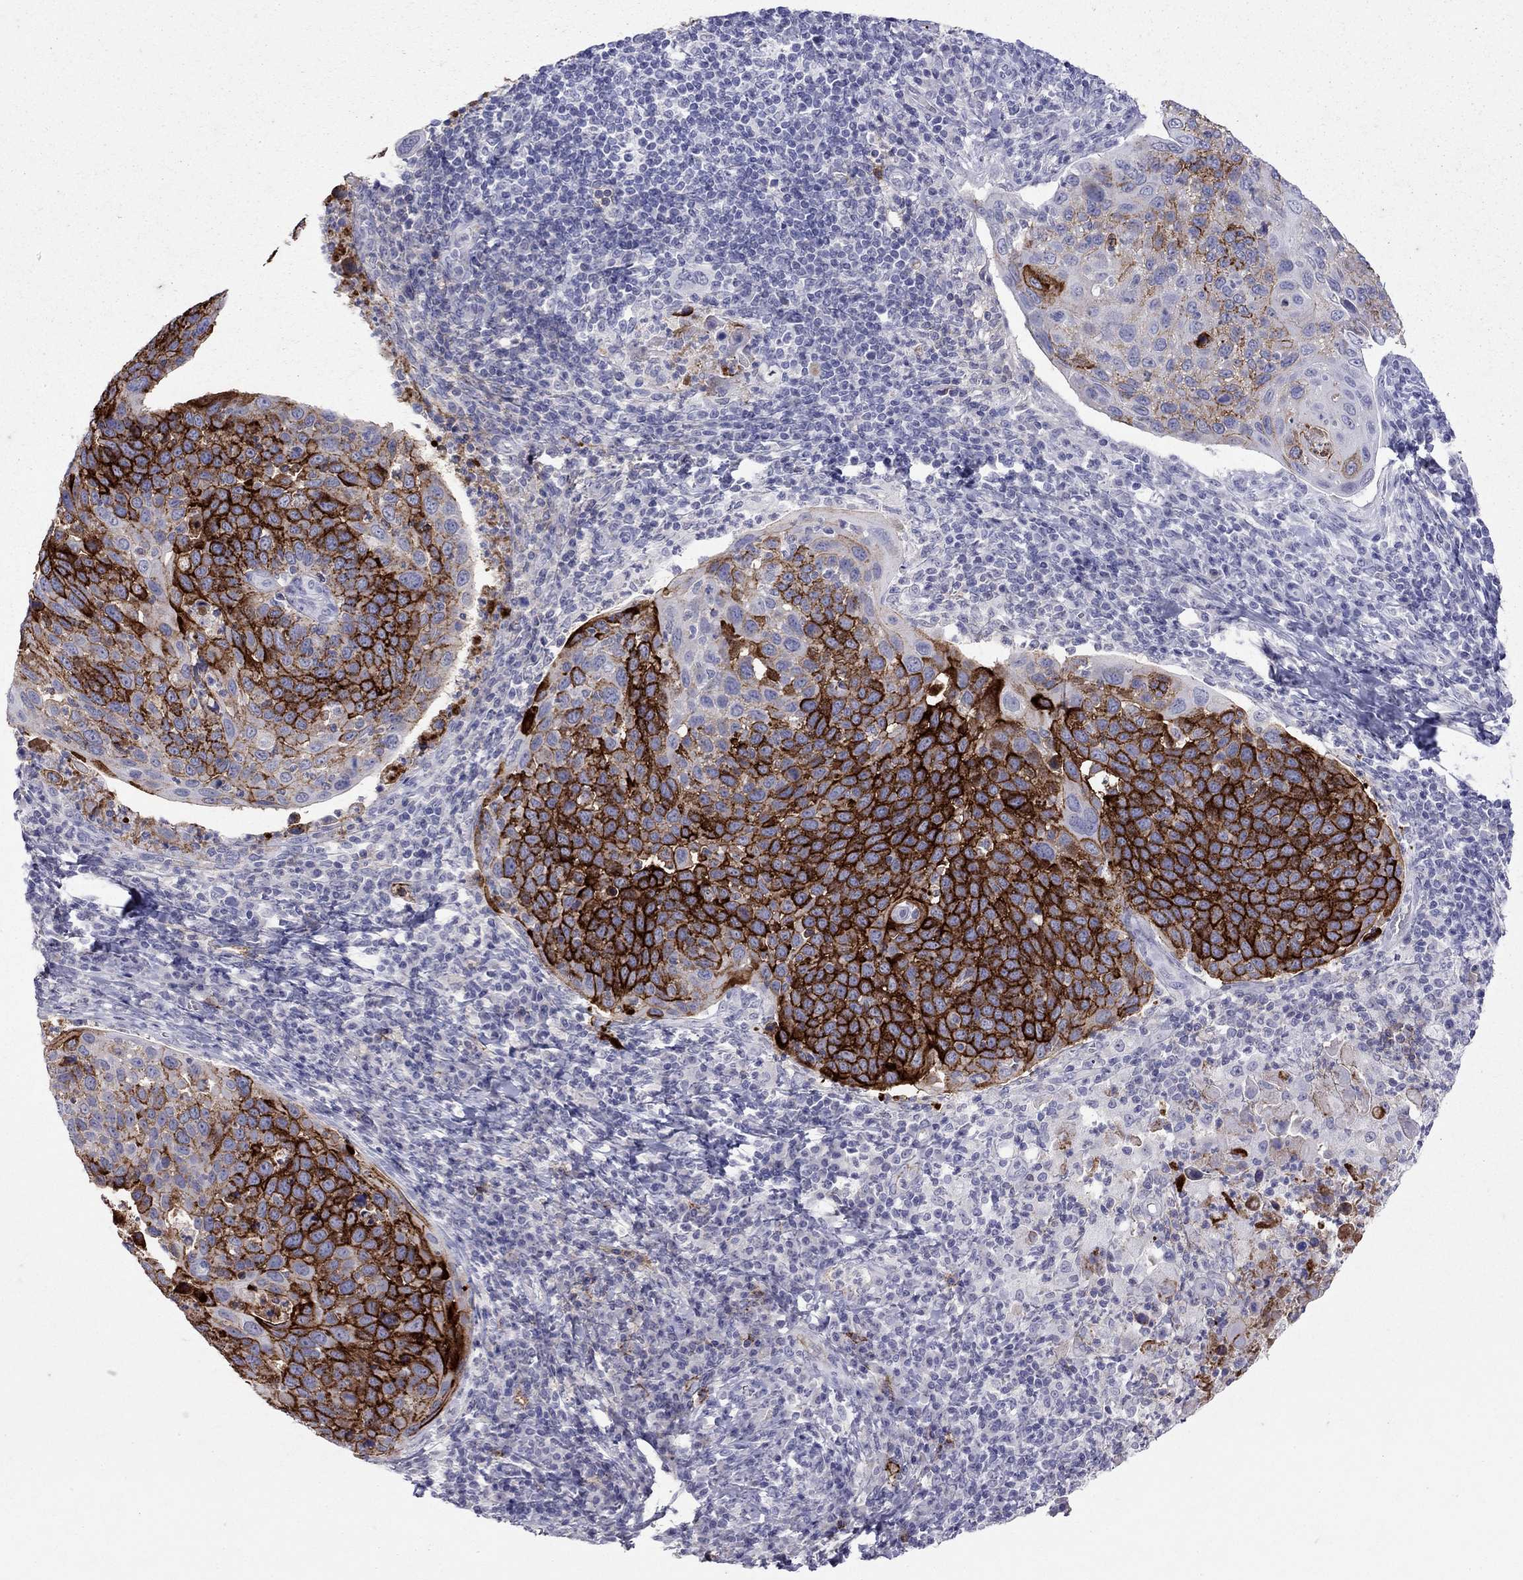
{"staining": {"intensity": "strong", "quantity": ">75%", "location": "cytoplasmic/membranous"}, "tissue": "cervical cancer", "cell_type": "Tumor cells", "image_type": "cancer", "snomed": [{"axis": "morphology", "description": "Squamous cell carcinoma, NOS"}, {"axis": "topography", "description": "Cervix"}], "caption": "High-power microscopy captured an immunohistochemistry (IHC) micrograph of cervical cancer (squamous cell carcinoma), revealing strong cytoplasmic/membranous expression in about >75% of tumor cells.", "gene": "MUC16", "patient": {"sex": "female", "age": 54}}